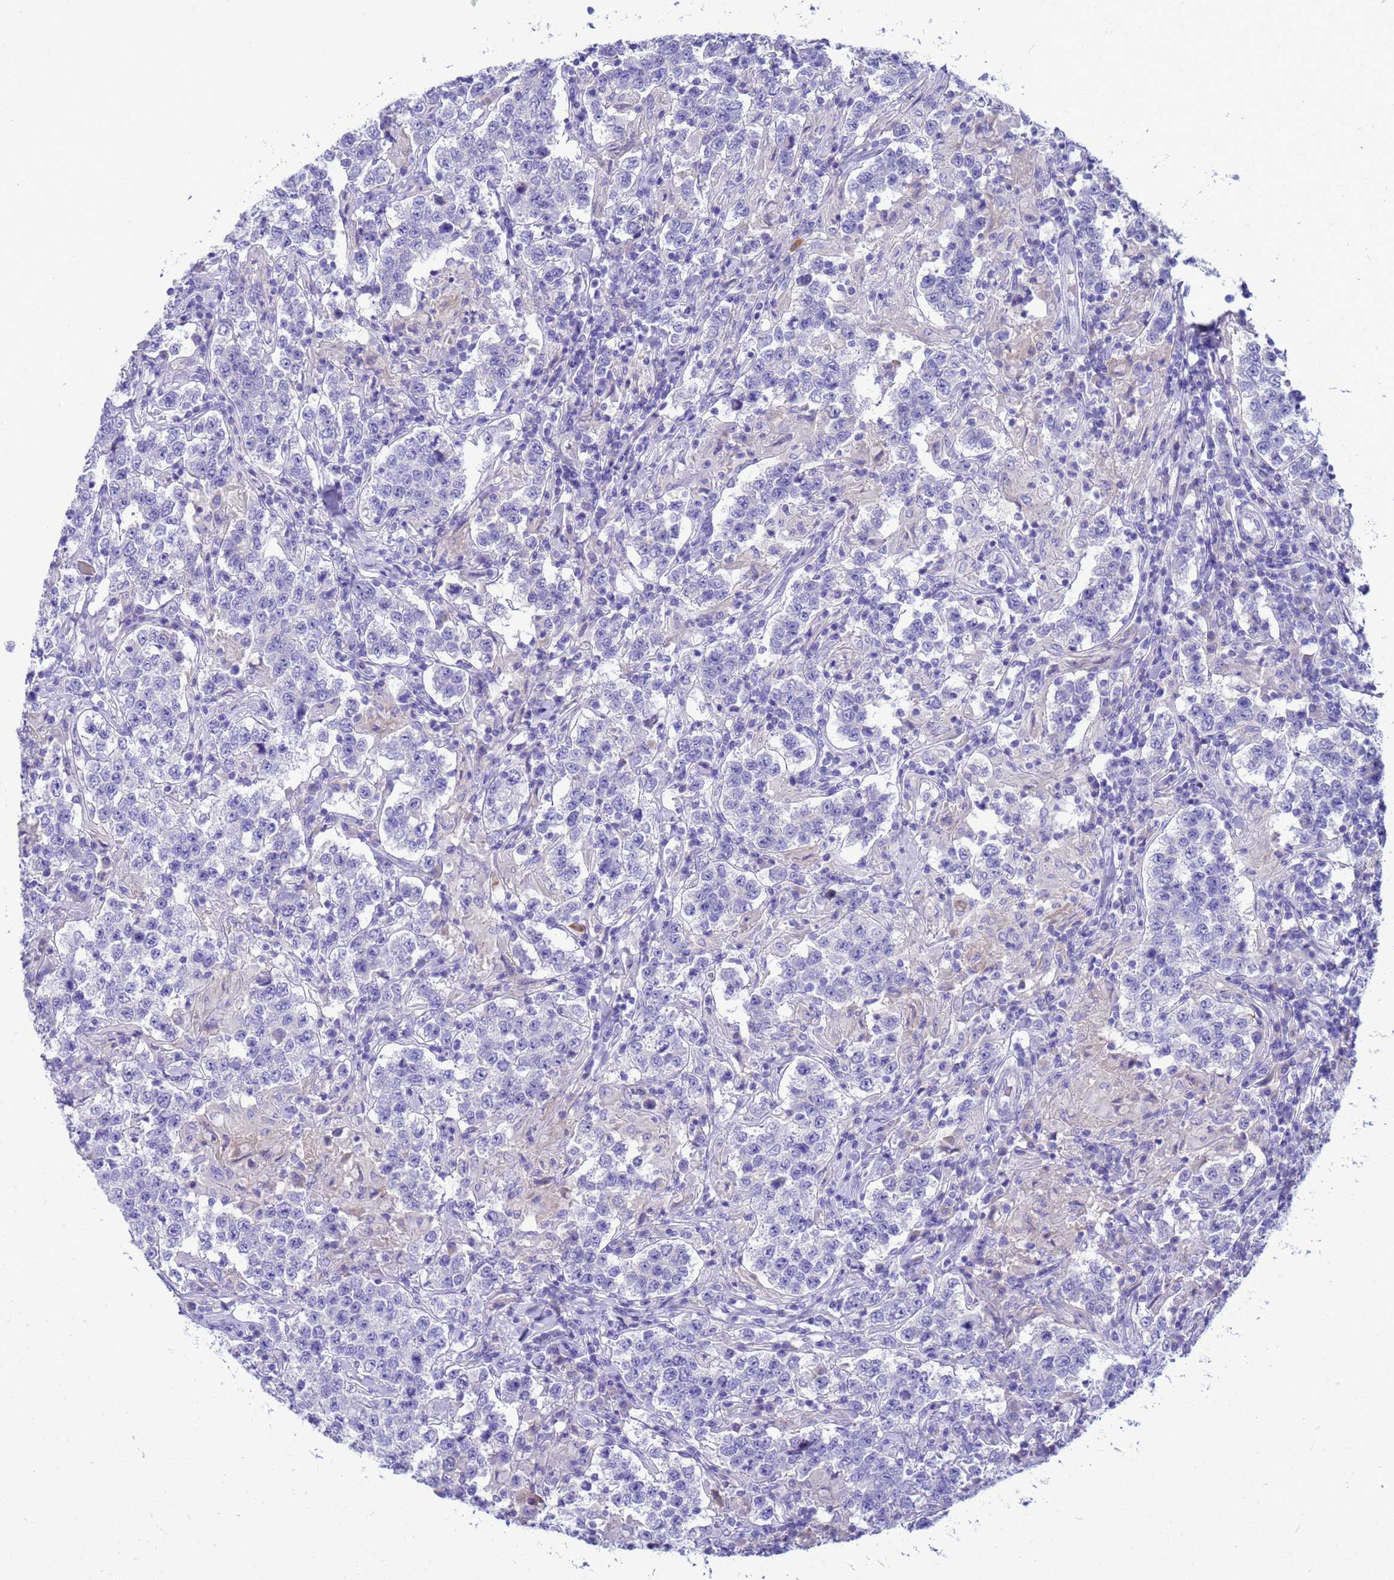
{"staining": {"intensity": "negative", "quantity": "none", "location": "none"}, "tissue": "testis cancer", "cell_type": "Tumor cells", "image_type": "cancer", "snomed": [{"axis": "morphology", "description": "Seminoma, NOS"}, {"axis": "morphology", "description": "Carcinoma, Embryonal, NOS"}, {"axis": "topography", "description": "Testis"}], "caption": "The histopathology image reveals no staining of tumor cells in testis cancer (seminoma). (DAB immunohistochemistry with hematoxylin counter stain).", "gene": "SYCN", "patient": {"sex": "male", "age": 41}}